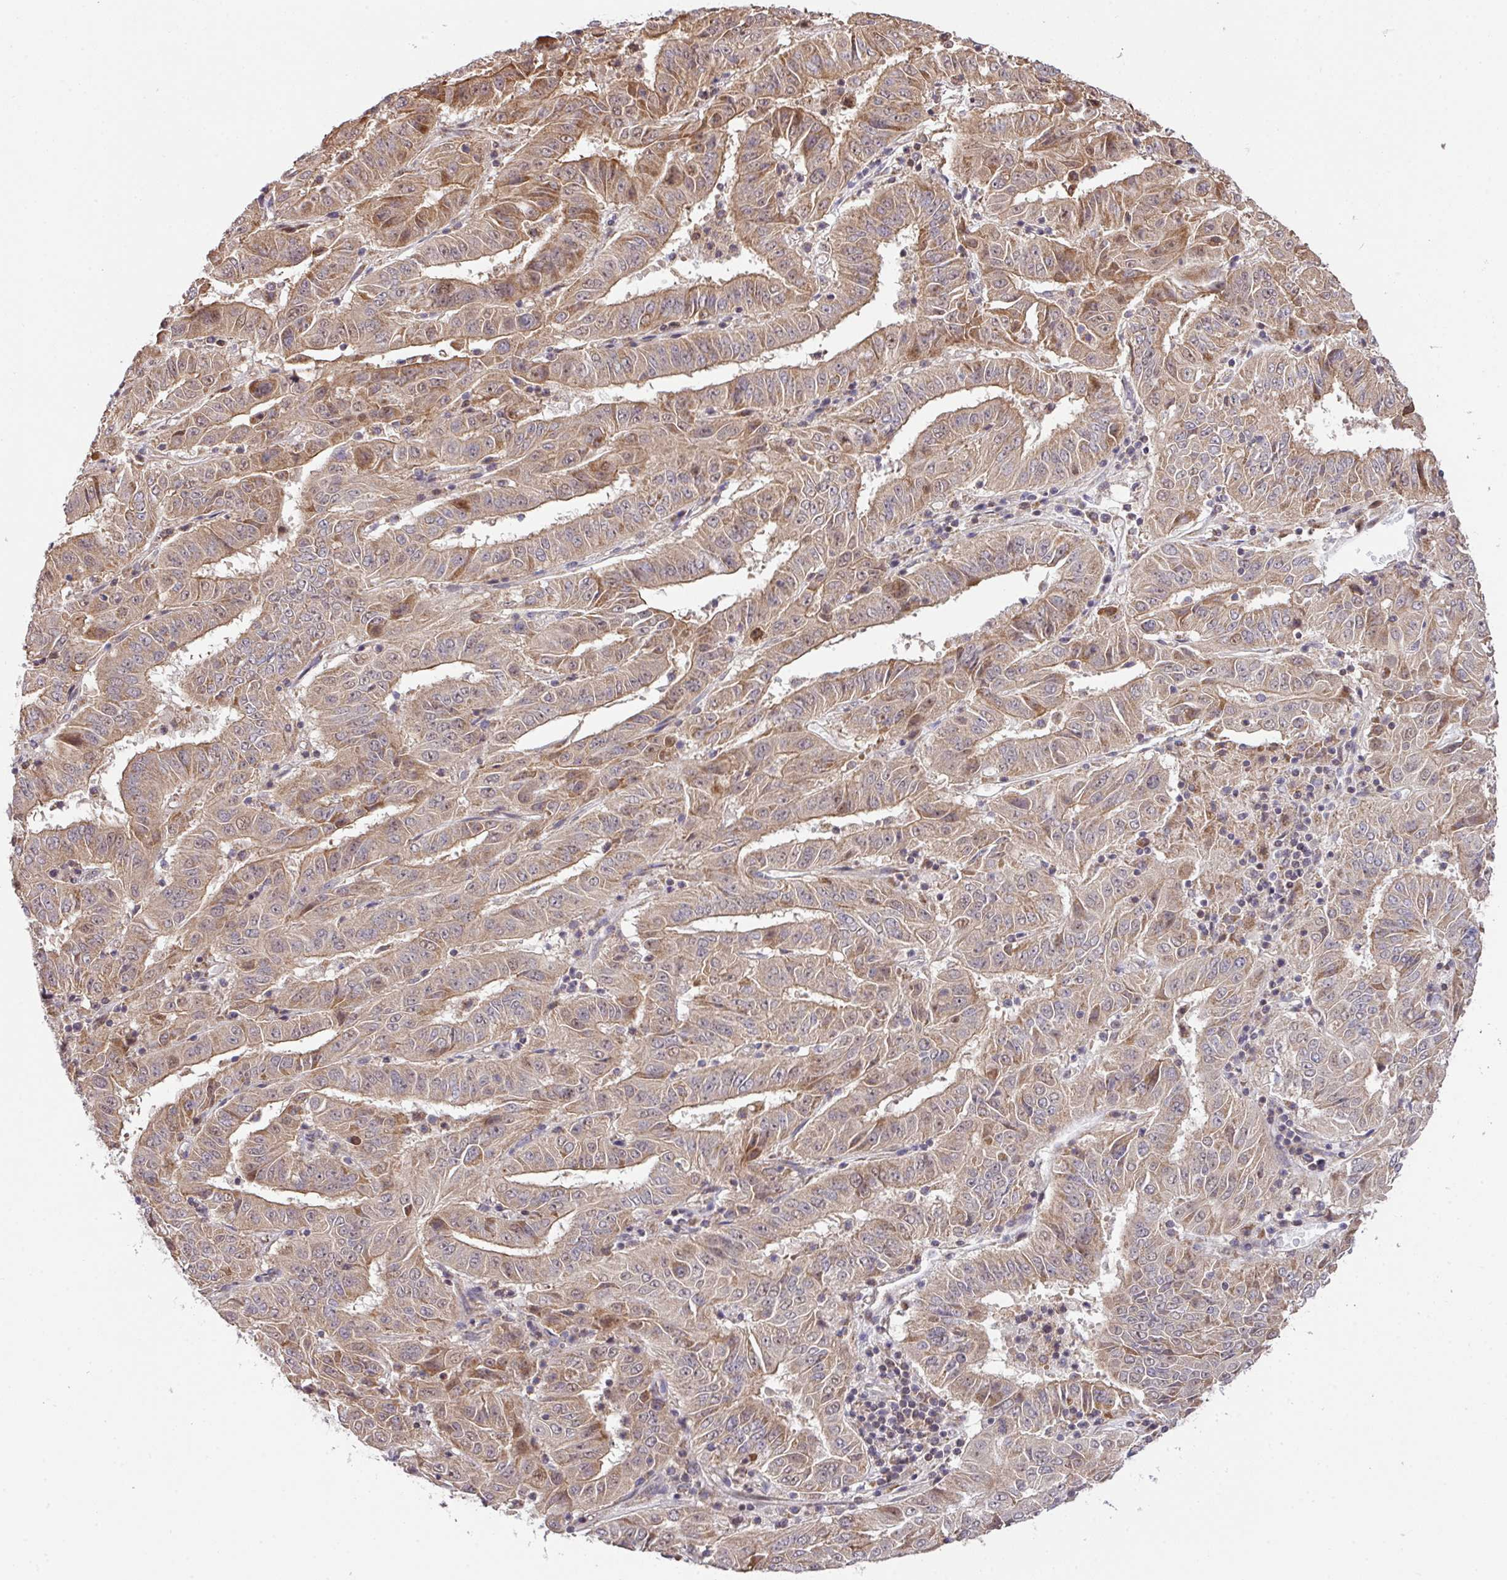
{"staining": {"intensity": "moderate", "quantity": ">75%", "location": "cytoplasmic/membranous"}, "tissue": "pancreatic cancer", "cell_type": "Tumor cells", "image_type": "cancer", "snomed": [{"axis": "morphology", "description": "Adenocarcinoma, NOS"}, {"axis": "topography", "description": "Pancreas"}], "caption": "Immunohistochemistry staining of pancreatic cancer, which reveals medium levels of moderate cytoplasmic/membranous positivity in about >75% of tumor cells indicating moderate cytoplasmic/membranous protein staining. The staining was performed using DAB (brown) for protein detection and nuclei were counterstained in hematoxylin (blue).", "gene": "PLK1", "patient": {"sex": "male", "age": 63}}